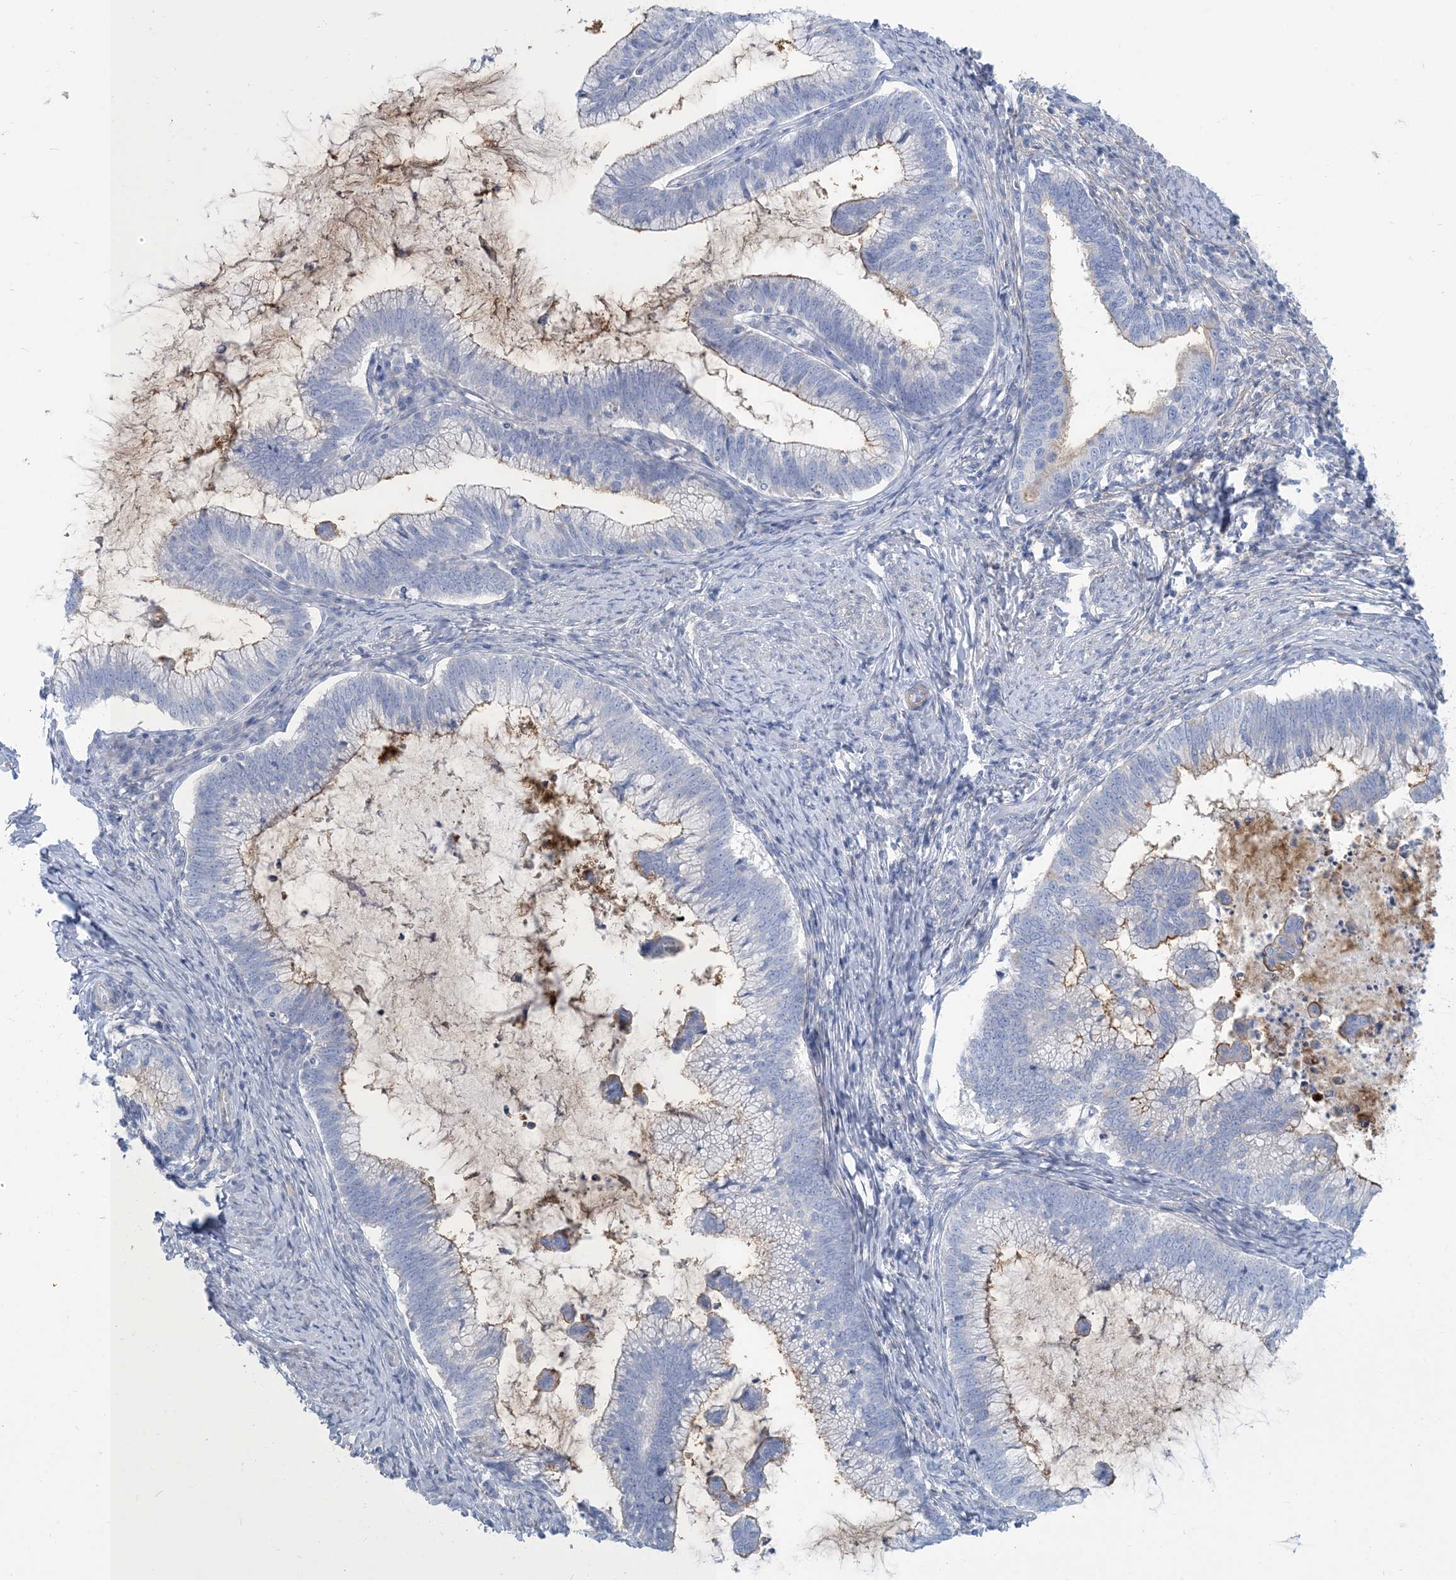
{"staining": {"intensity": "weak", "quantity": "<25%", "location": "cytoplasmic/membranous"}, "tissue": "cervical cancer", "cell_type": "Tumor cells", "image_type": "cancer", "snomed": [{"axis": "morphology", "description": "Adenocarcinoma, NOS"}, {"axis": "topography", "description": "Cervix"}], "caption": "The micrograph displays no staining of tumor cells in cervical cancer (adenocarcinoma).", "gene": "MOXD1", "patient": {"sex": "female", "age": 36}}